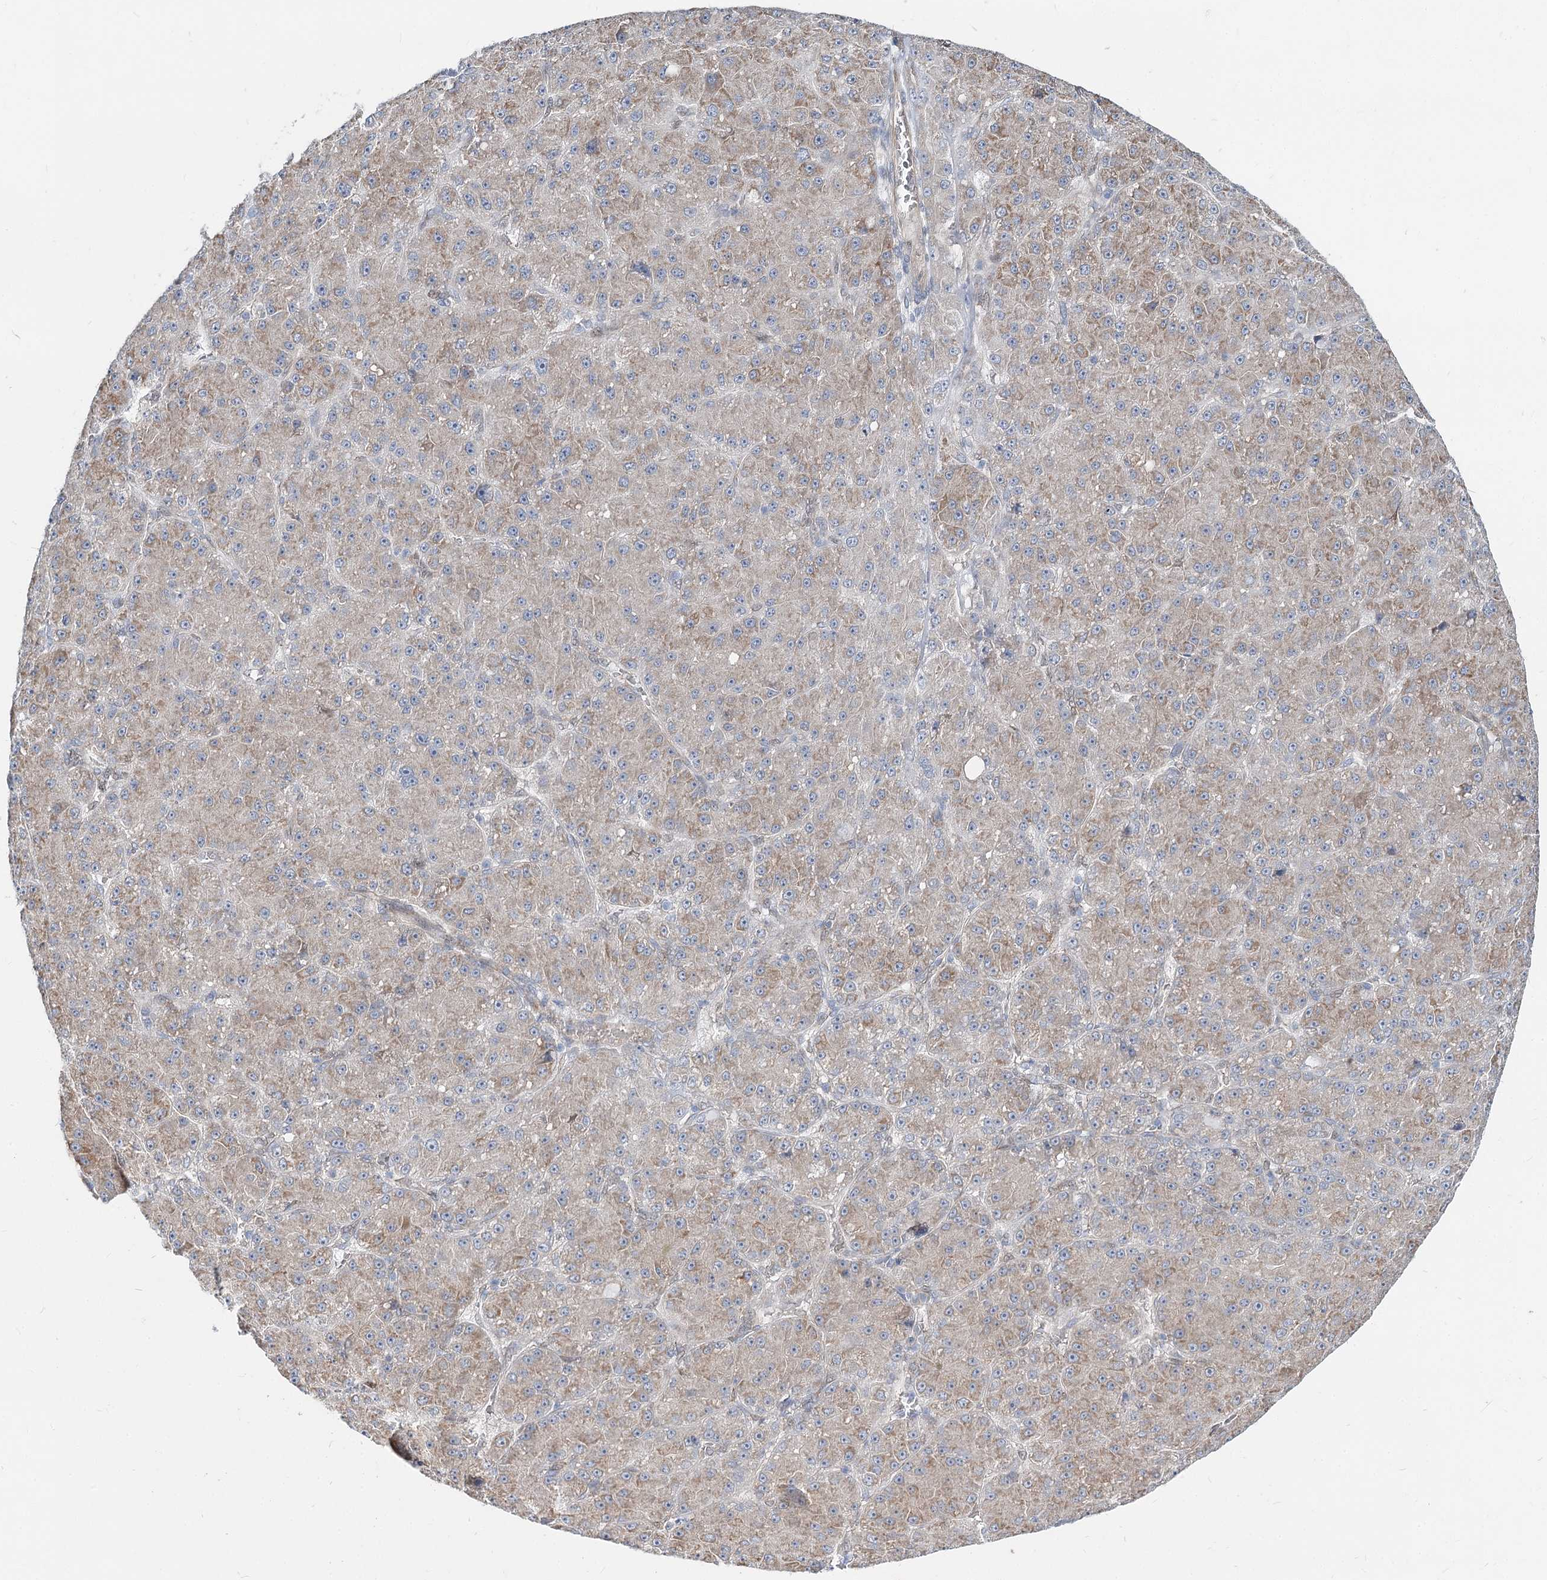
{"staining": {"intensity": "weak", "quantity": "25%-75%", "location": "cytoplasmic/membranous"}, "tissue": "liver cancer", "cell_type": "Tumor cells", "image_type": "cancer", "snomed": [{"axis": "morphology", "description": "Carcinoma, Hepatocellular, NOS"}, {"axis": "topography", "description": "Liver"}], "caption": "Human liver cancer stained with a brown dye displays weak cytoplasmic/membranous positive expression in approximately 25%-75% of tumor cells.", "gene": "SPART", "patient": {"sex": "male", "age": 67}}